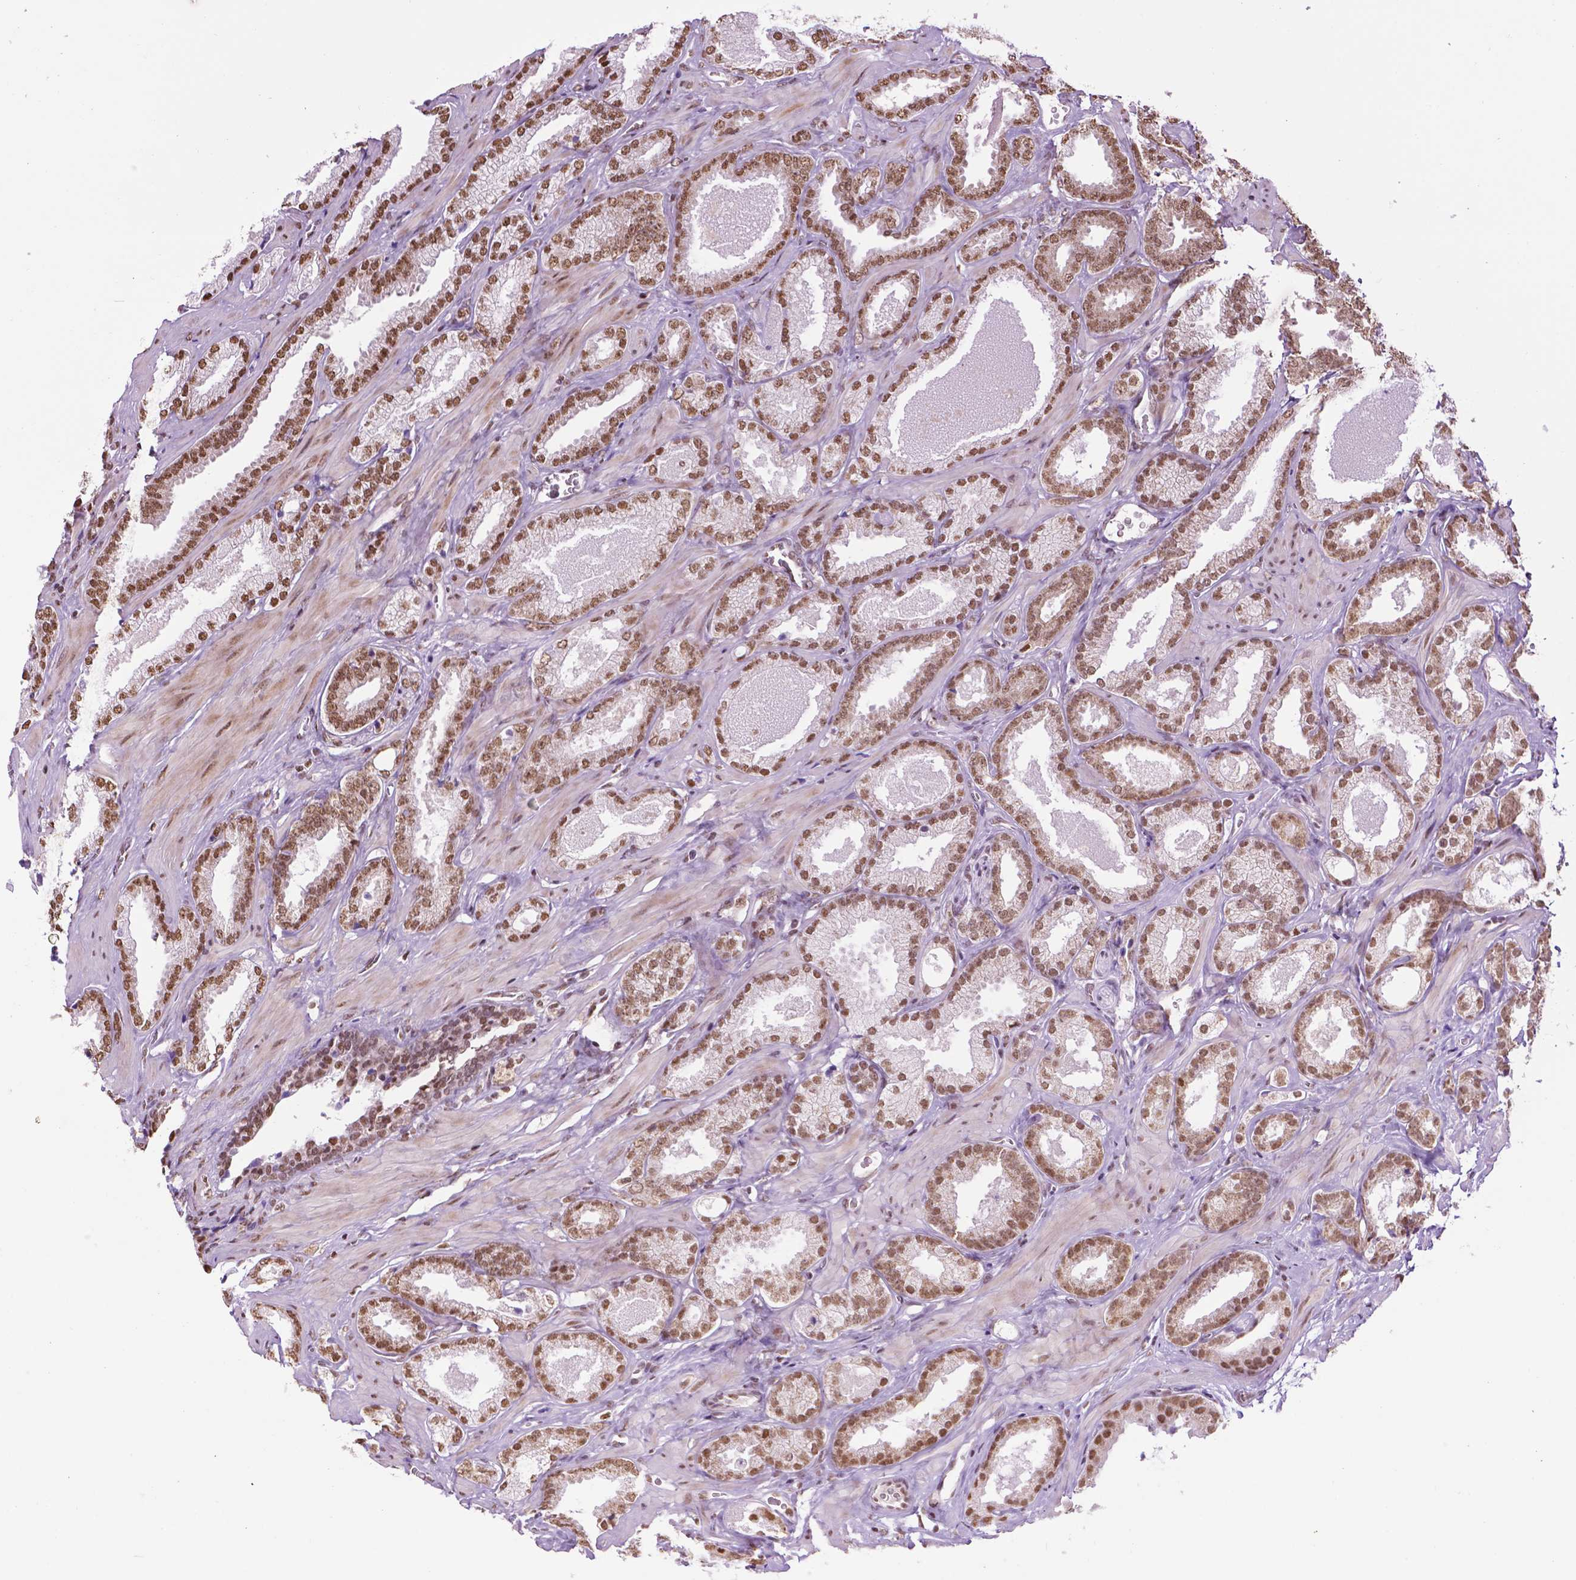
{"staining": {"intensity": "moderate", "quantity": ">75%", "location": "nuclear"}, "tissue": "prostate cancer", "cell_type": "Tumor cells", "image_type": "cancer", "snomed": [{"axis": "morphology", "description": "Adenocarcinoma, Low grade"}, {"axis": "topography", "description": "Prostate"}], "caption": "About >75% of tumor cells in human low-grade adenocarcinoma (prostate) exhibit moderate nuclear protein expression as visualized by brown immunohistochemical staining.", "gene": "COL23A1", "patient": {"sex": "male", "age": 62}}